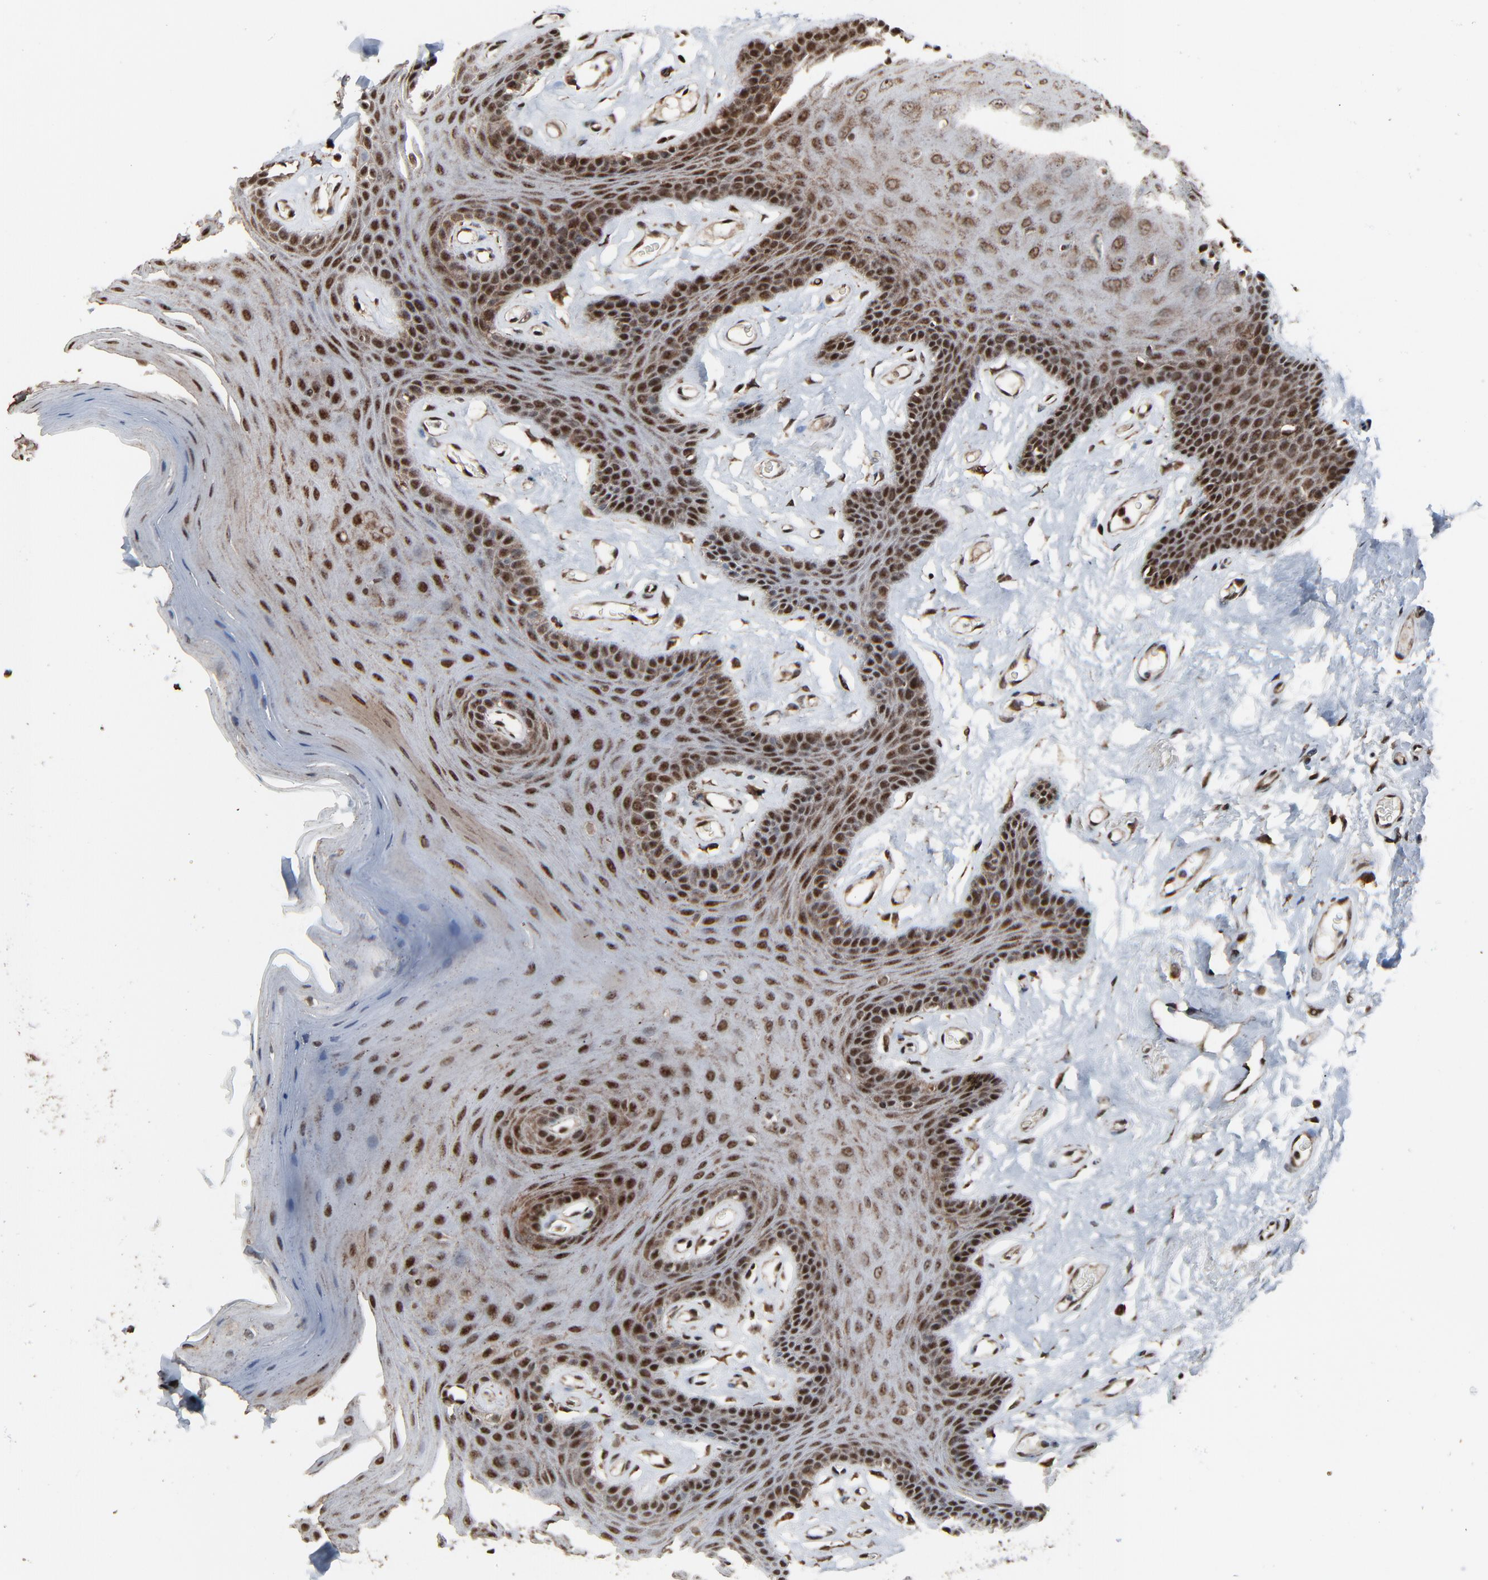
{"staining": {"intensity": "moderate", "quantity": "25%-75%", "location": "cytoplasmic/membranous,nuclear"}, "tissue": "oral mucosa", "cell_type": "Squamous epithelial cells", "image_type": "normal", "snomed": [{"axis": "morphology", "description": "Normal tissue, NOS"}, {"axis": "morphology", "description": "Squamous cell carcinoma, NOS"}, {"axis": "topography", "description": "Skeletal muscle"}, {"axis": "topography", "description": "Oral tissue"}, {"axis": "topography", "description": "Head-Neck"}], "caption": "Brown immunohistochemical staining in unremarkable human oral mucosa shows moderate cytoplasmic/membranous,nuclear expression in about 25%-75% of squamous epithelial cells. (Stains: DAB in brown, nuclei in blue, Microscopy: brightfield microscopy at high magnification).", "gene": "RHOJ", "patient": {"sex": "male", "age": 71}}